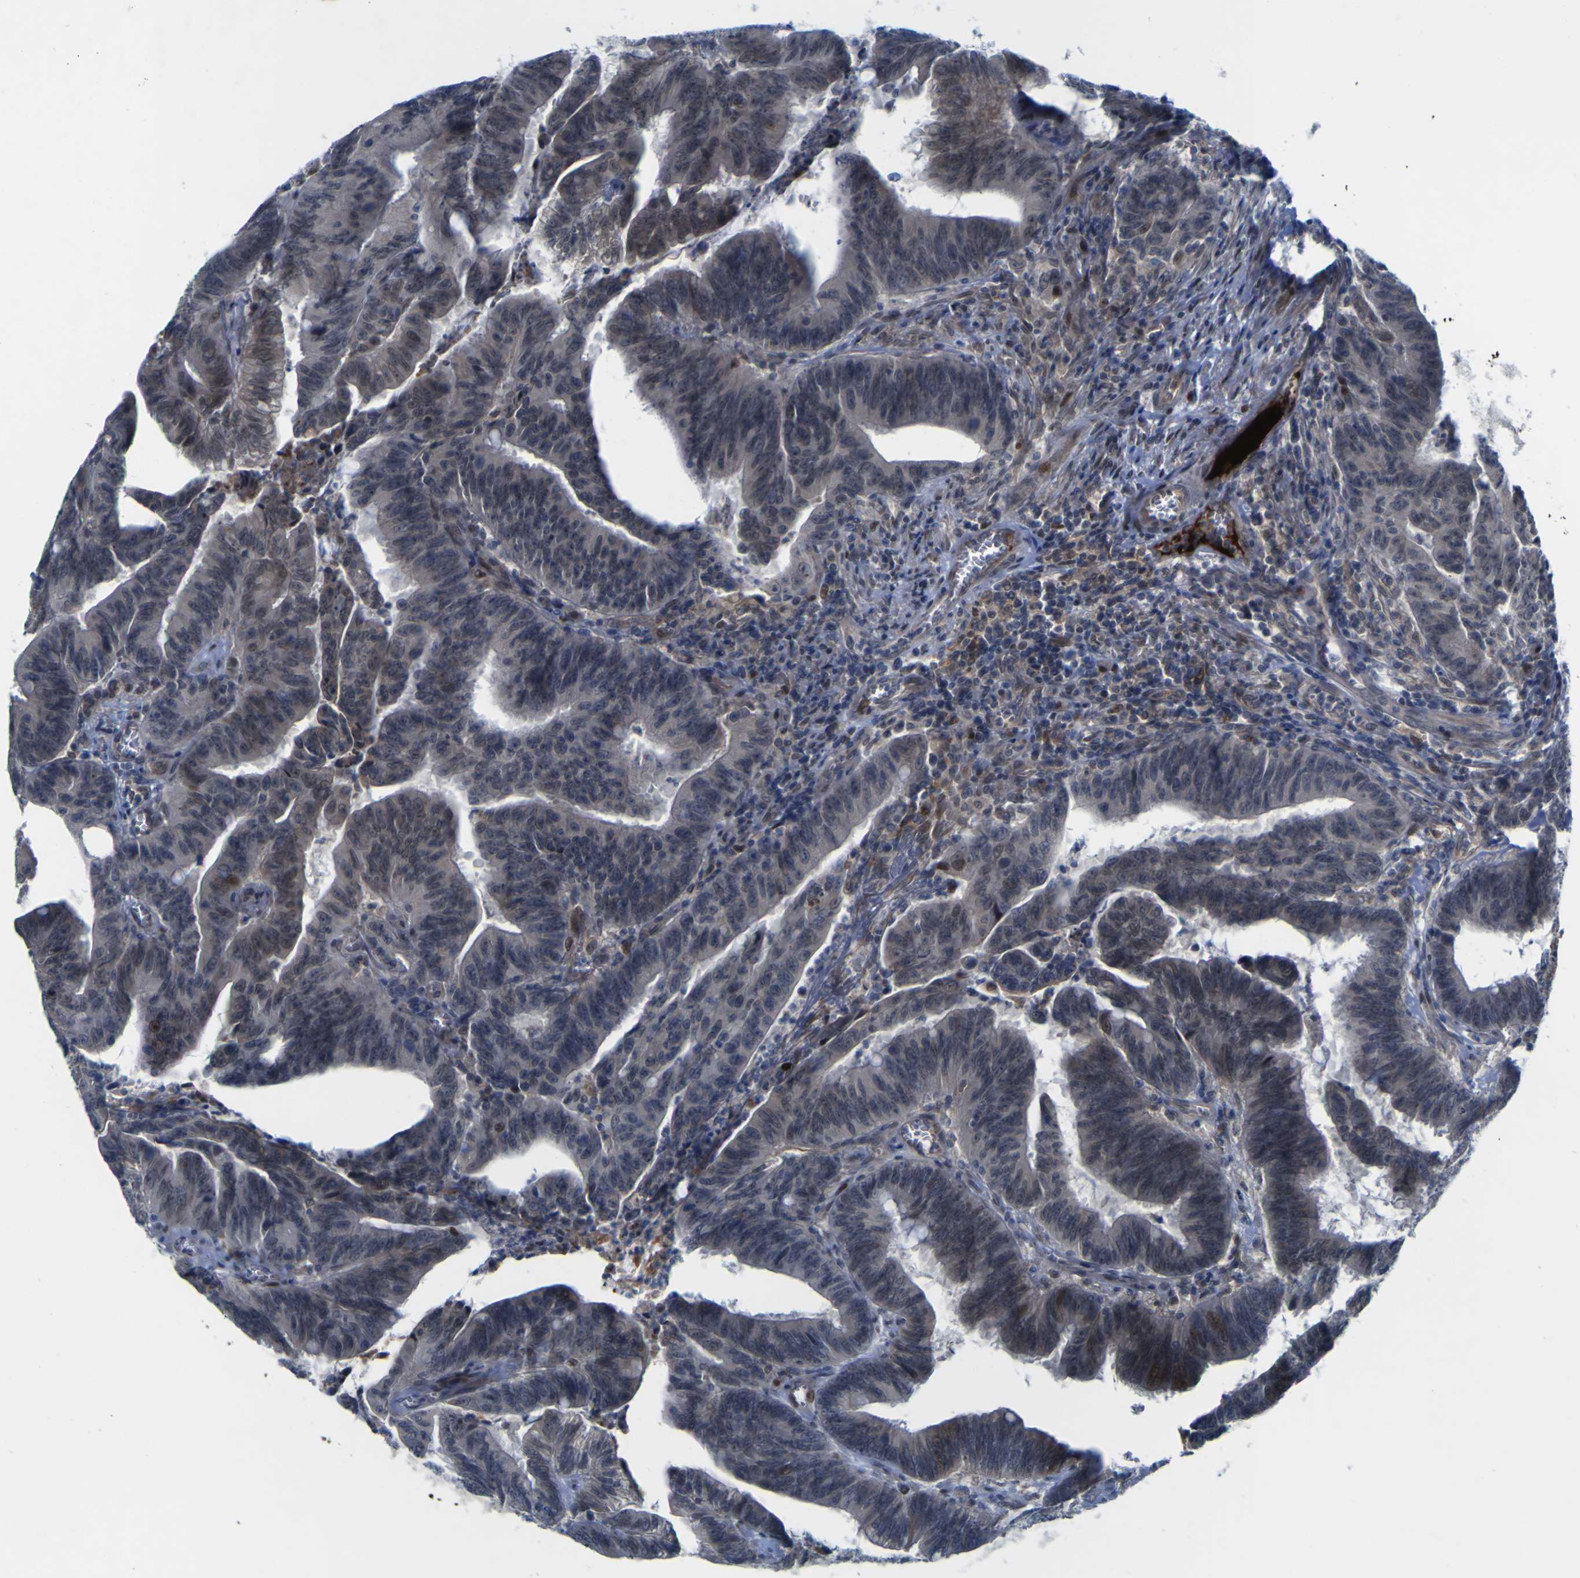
{"staining": {"intensity": "negative", "quantity": "none", "location": "none"}, "tissue": "colorectal cancer", "cell_type": "Tumor cells", "image_type": "cancer", "snomed": [{"axis": "morphology", "description": "Adenocarcinoma, NOS"}, {"axis": "topography", "description": "Colon"}], "caption": "A high-resolution micrograph shows IHC staining of colorectal cancer, which exhibits no significant staining in tumor cells. (DAB (3,3'-diaminobenzidine) immunohistochemistry with hematoxylin counter stain).", "gene": "NAV1", "patient": {"sex": "male", "age": 45}}